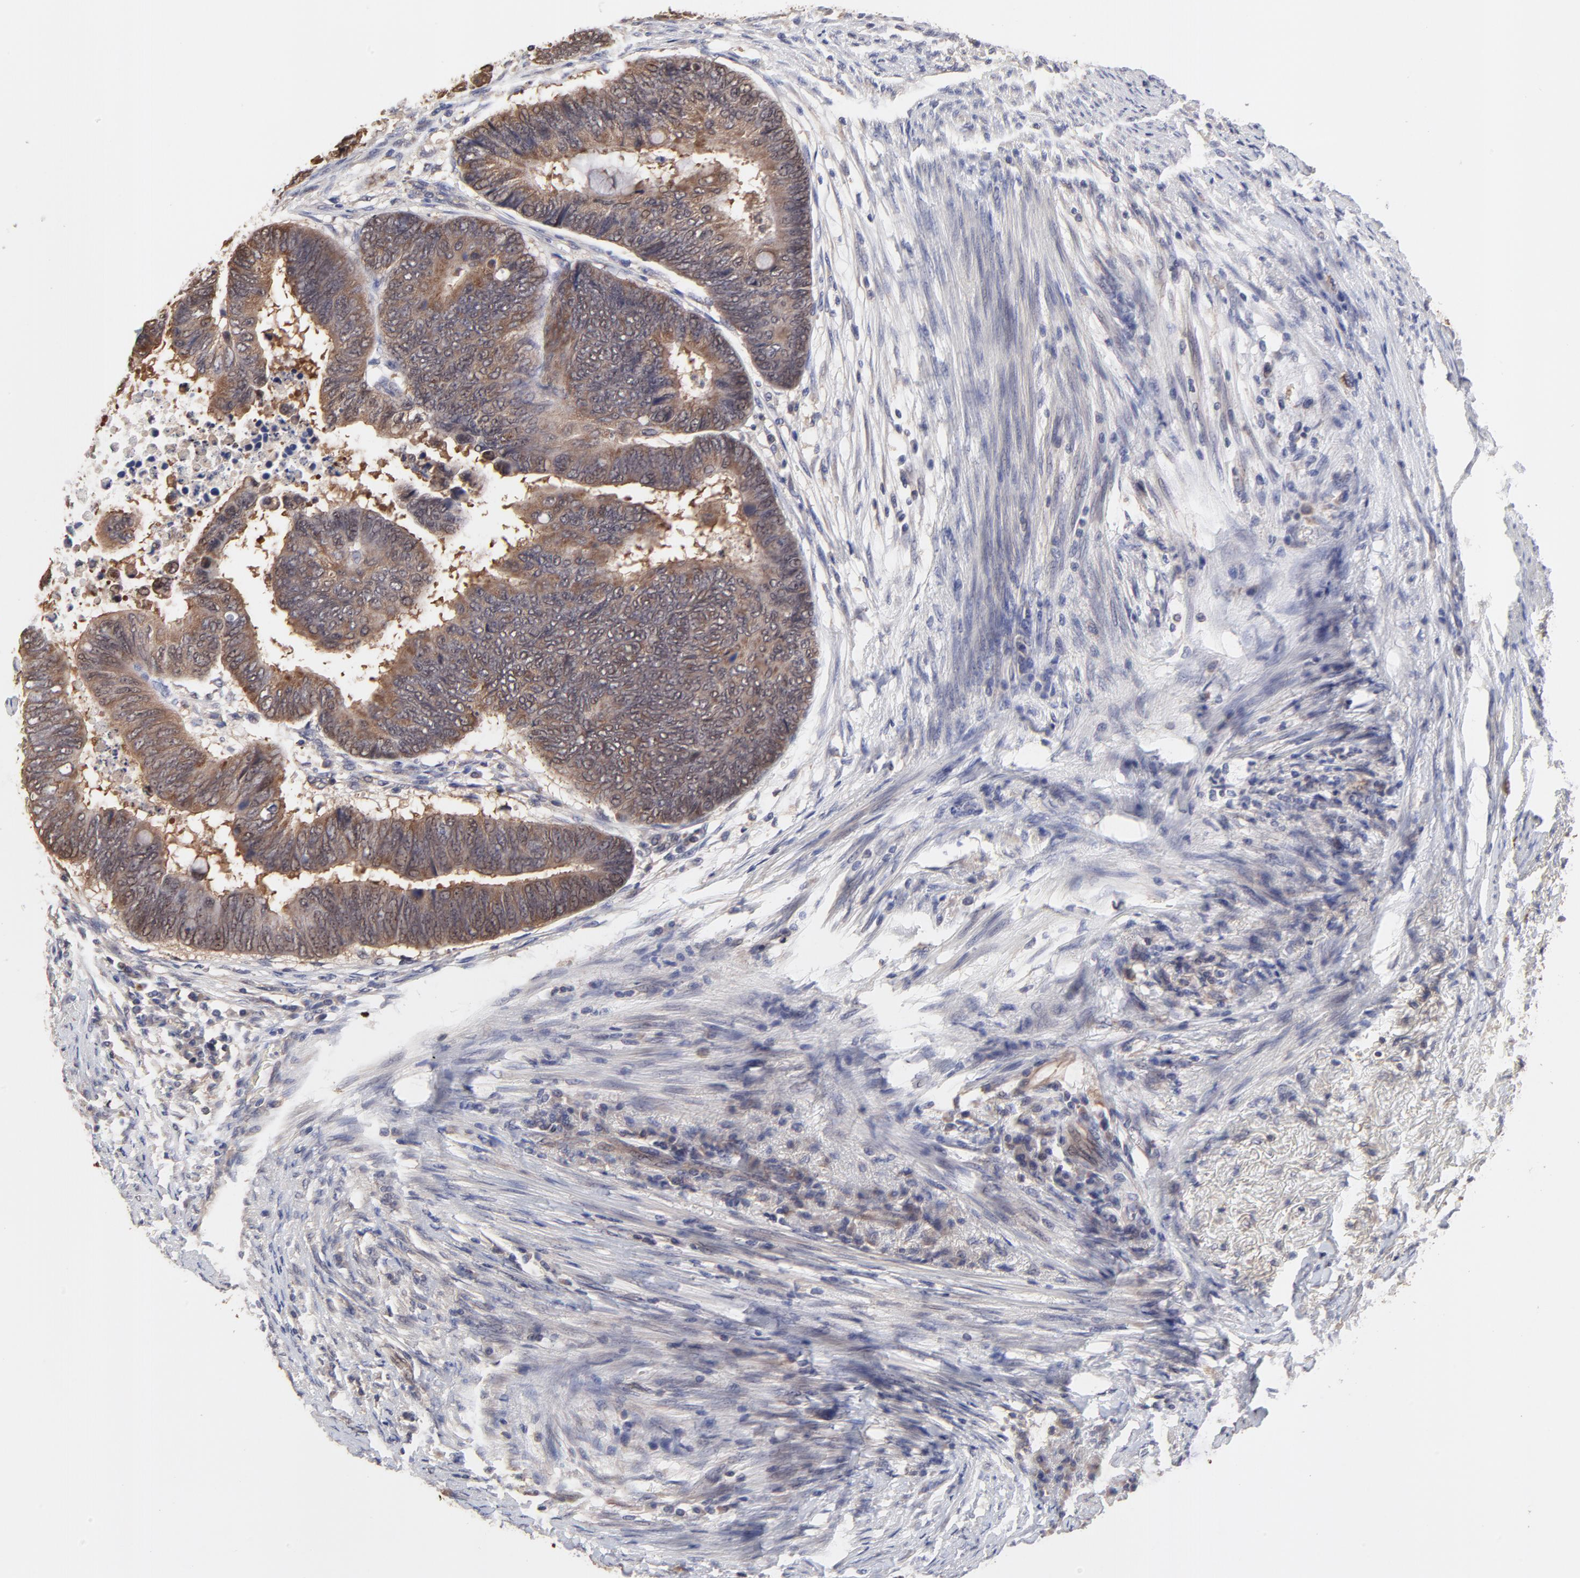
{"staining": {"intensity": "weak", "quantity": ">75%", "location": "cytoplasmic/membranous"}, "tissue": "colorectal cancer", "cell_type": "Tumor cells", "image_type": "cancer", "snomed": [{"axis": "morphology", "description": "Normal tissue, NOS"}, {"axis": "morphology", "description": "Adenocarcinoma, NOS"}, {"axis": "topography", "description": "Rectum"}, {"axis": "topography", "description": "Peripheral nerve tissue"}], "caption": "Adenocarcinoma (colorectal) stained with immunohistochemistry (IHC) displays weak cytoplasmic/membranous positivity in about >75% of tumor cells.", "gene": "CCT2", "patient": {"sex": "male", "age": 92}}